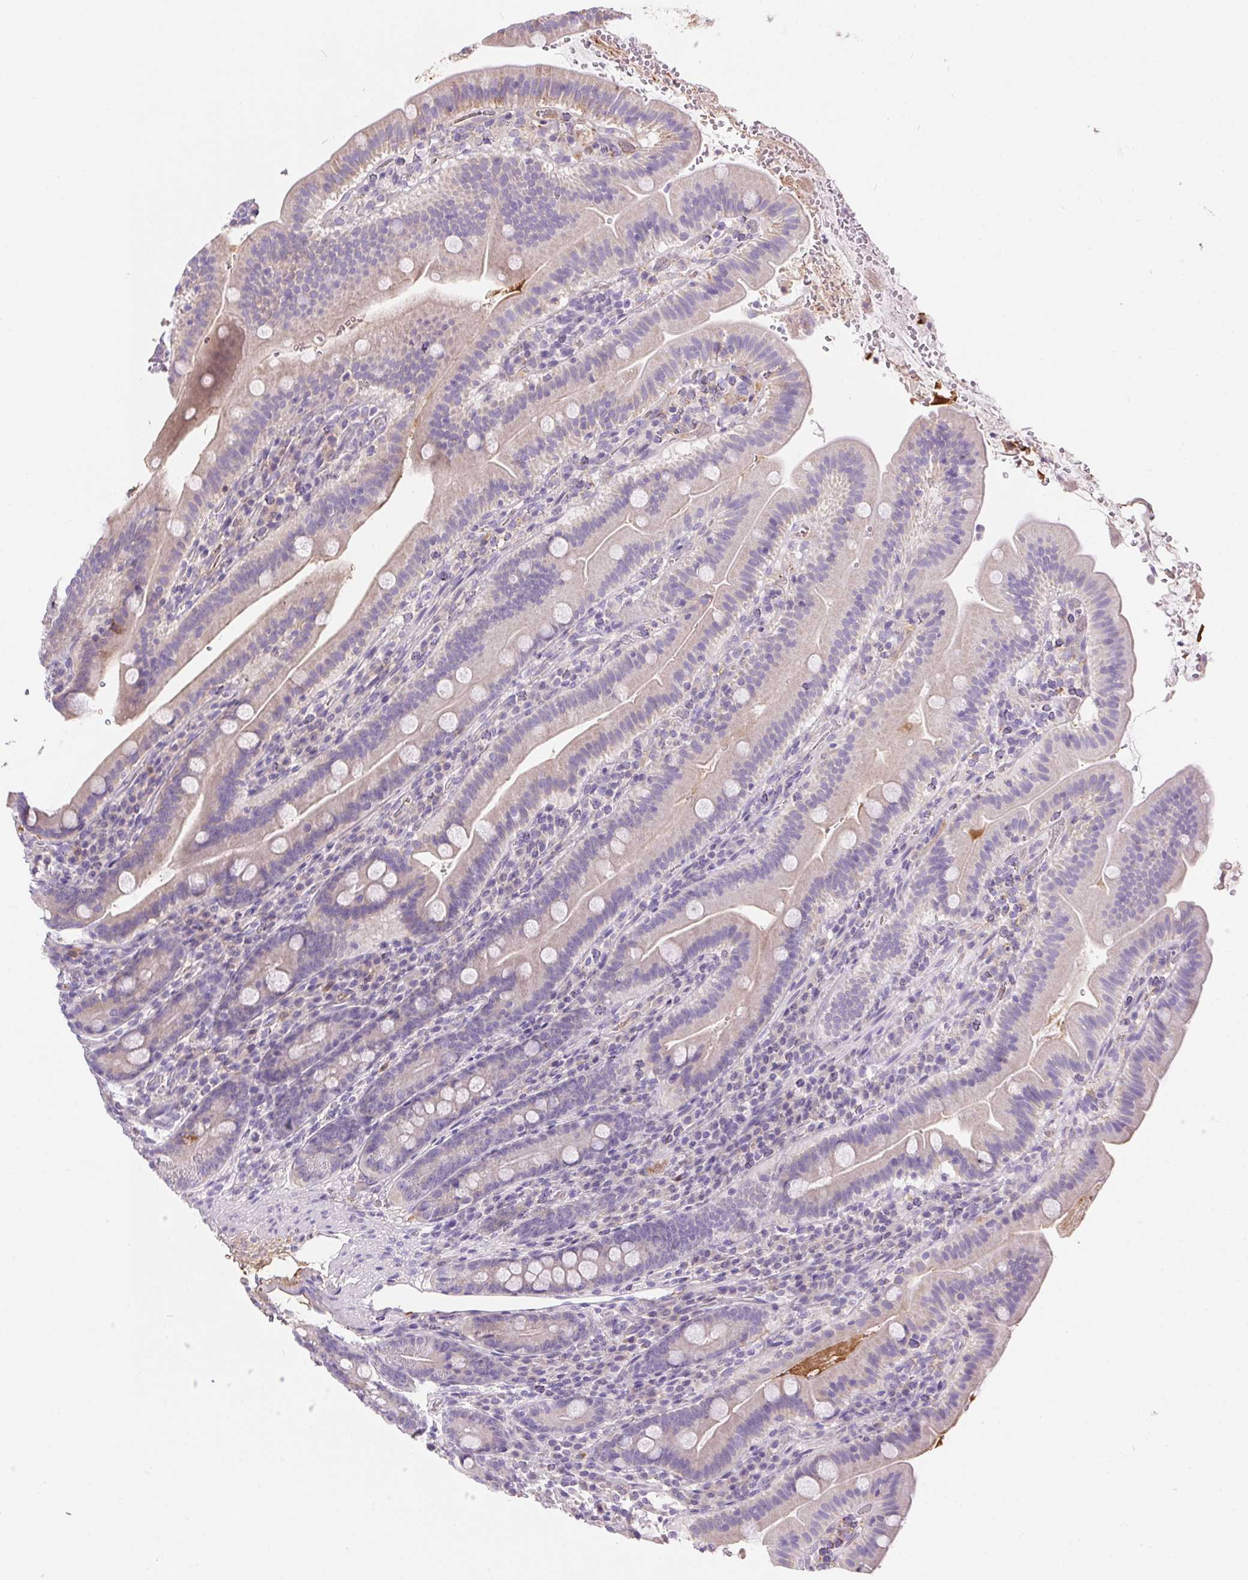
{"staining": {"intensity": "weak", "quantity": "<25%", "location": "cytoplasmic/membranous"}, "tissue": "small intestine", "cell_type": "Glandular cells", "image_type": "normal", "snomed": [{"axis": "morphology", "description": "Normal tissue, NOS"}, {"axis": "topography", "description": "Small intestine"}], "caption": "Glandular cells show no significant positivity in benign small intestine.", "gene": "ORM1", "patient": {"sex": "male", "age": 26}}